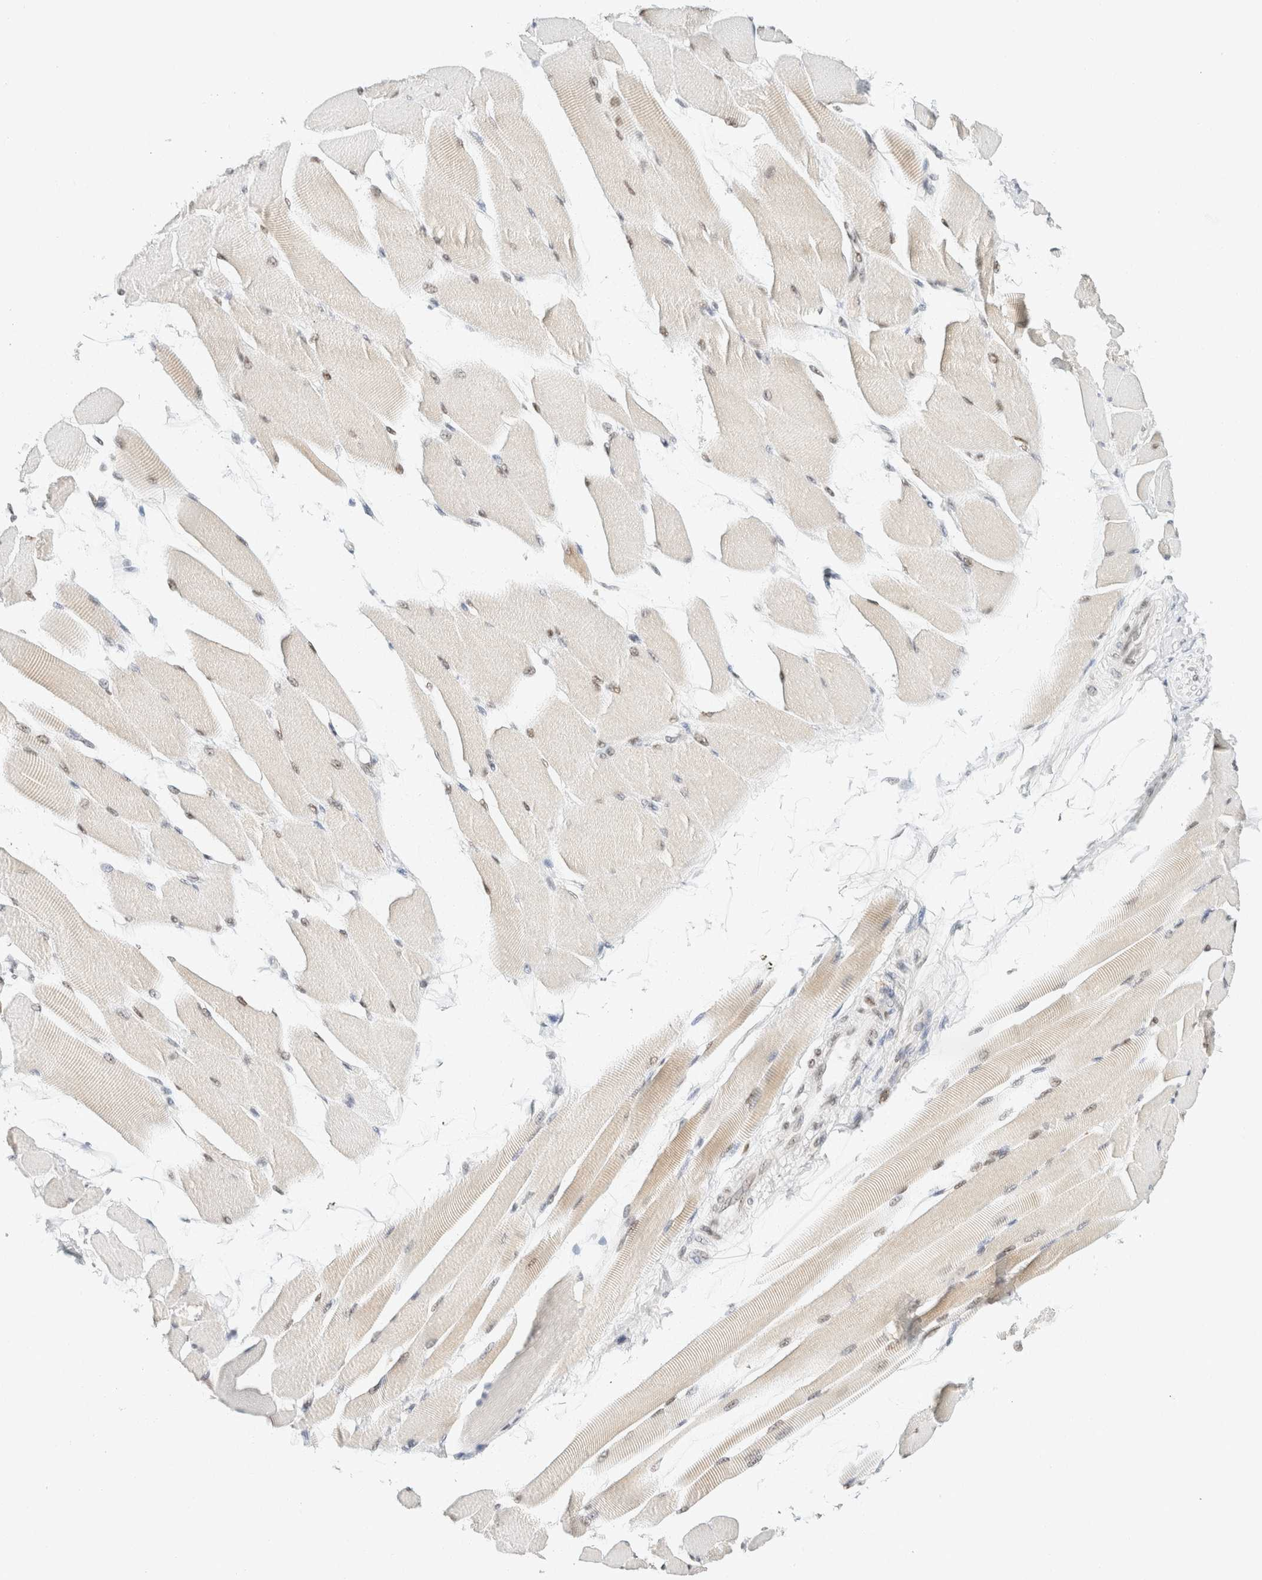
{"staining": {"intensity": "moderate", "quantity": ">75%", "location": "nuclear"}, "tissue": "skeletal muscle", "cell_type": "Myocytes", "image_type": "normal", "snomed": [{"axis": "morphology", "description": "Normal tissue, NOS"}, {"axis": "topography", "description": "Skeletal muscle"}, {"axis": "topography", "description": "Peripheral nerve tissue"}], "caption": "A micrograph of skeletal muscle stained for a protein displays moderate nuclear brown staining in myocytes.", "gene": "ZNF768", "patient": {"sex": "female", "age": 84}}